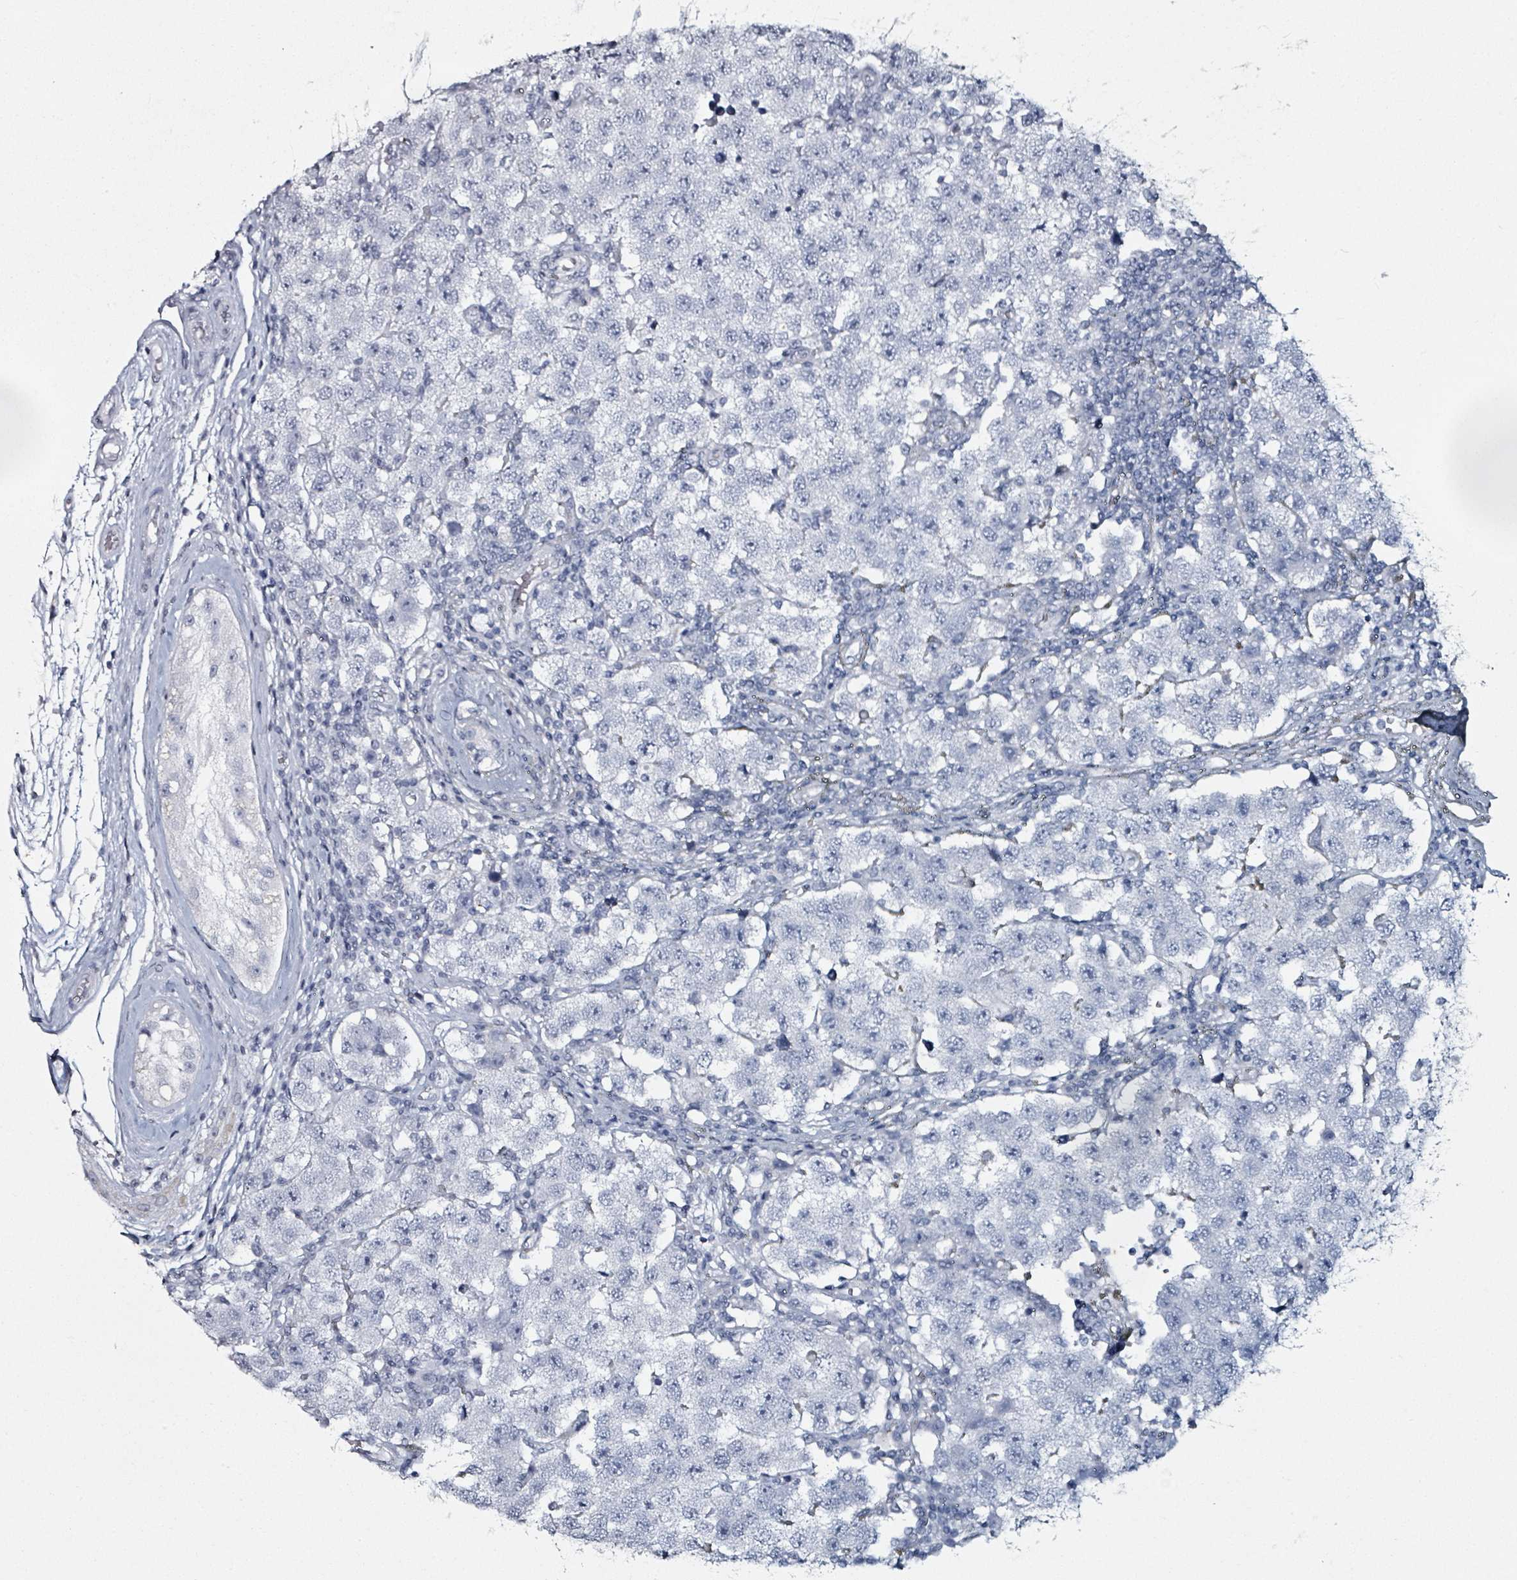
{"staining": {"intensity": "negative", "quantity": "none", "location": "none"}, "tissue": "testis cancer", "cell_type": "Tumor cells", "image_type": "cancer", "snomed": [{"axis": "morphology", "description": "Seminoma, NOS"}, {"axis": "topography", "description": "Testis"}], "caption": "The micrograph shows no staining of tumor cells in testis cancer (seminoma). The staining is performed using DAB (3,3'-diaminobenzidine) brown chromogen with nuclei counter-stained in using hematoxylin.", "gene": "CA9", "patient": {"sex": "male", "age": 34}}